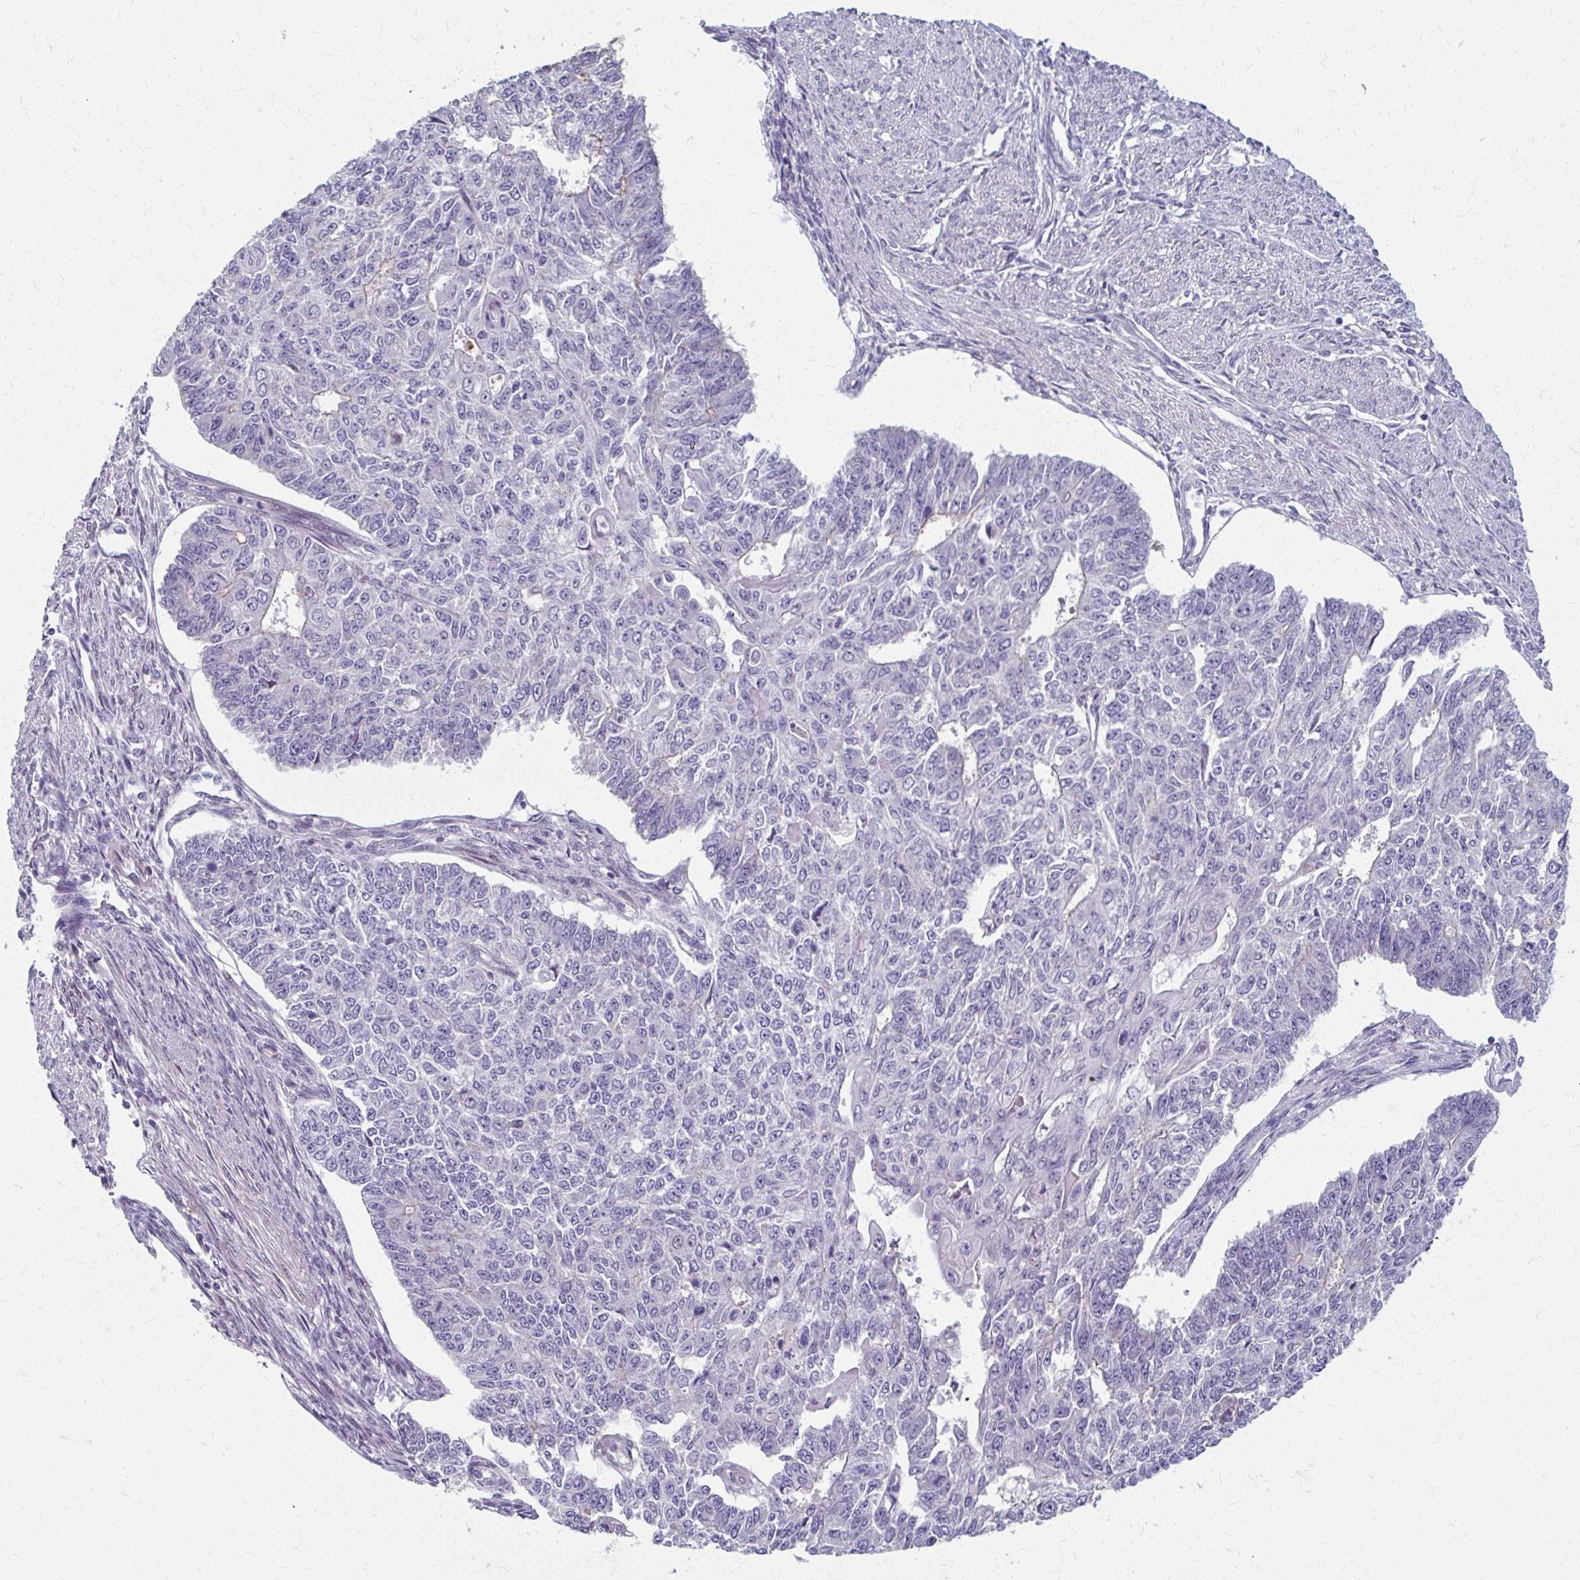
{"staining": {"intensity": "negative", "quantity": "none", "location": "none"}, "tissue": "endometrial cancer", "cell_type": "Tumor cells", "image_type": "cancer", "snomed": [{"axis": "morphology", "description": "Adenocarcinoma, NOS"}, {"axis": "topography", "description": "Endometrium"}], "caption": "Human endometrial cancer stained for a protein using immunohistochemistry shows no positivity in tumor cells.", "gene": "ZNF555", "patient": {"sex": "female", "age": 32}}